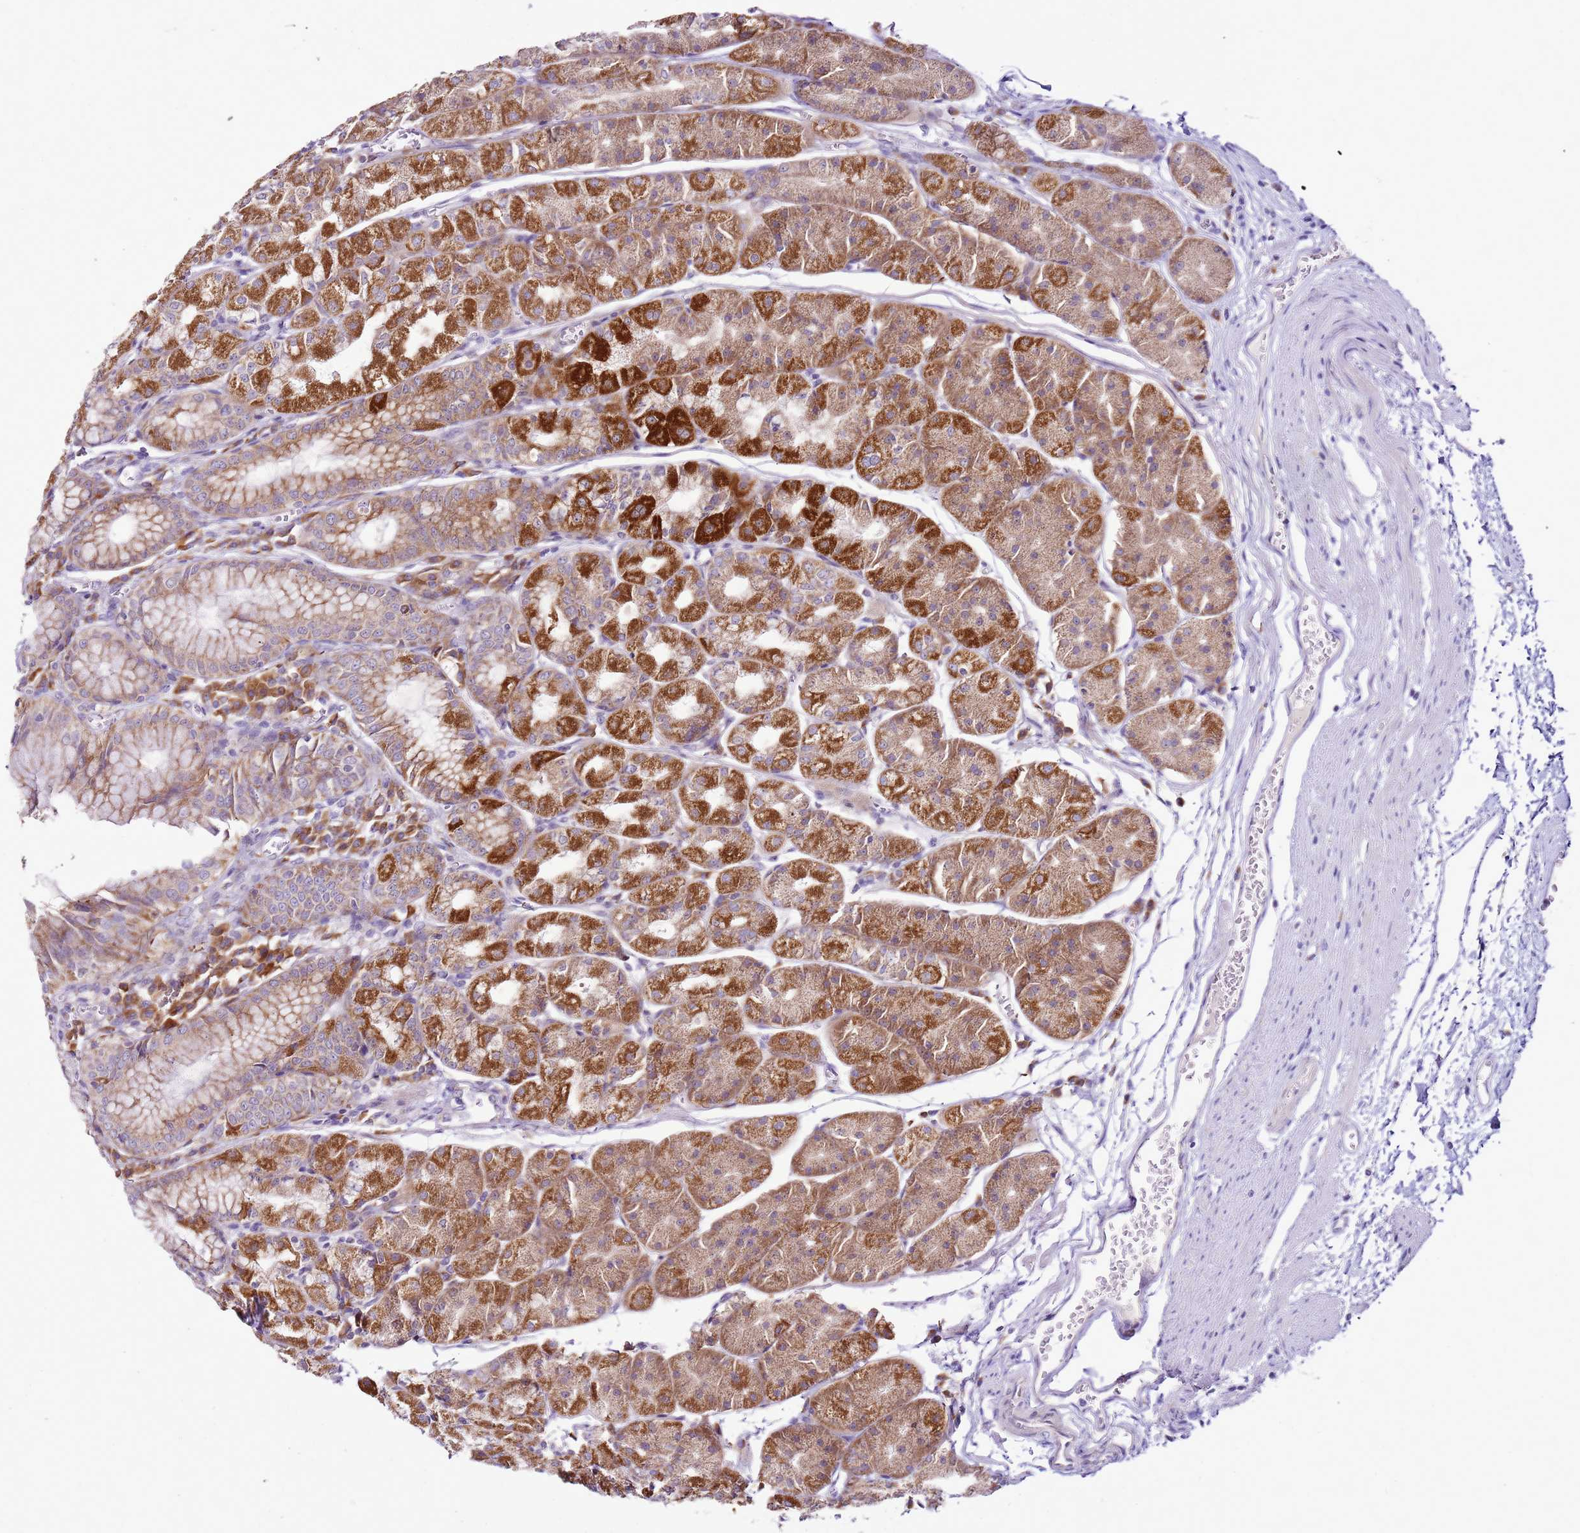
{"staining": {"intensity": "strong", "quantity": "25%-75%", "location": "cytoplasmic/membranous"}, "tissue": "stomach", "cell_type": "Glandular cells", "image_type": "normal", "snomed": [{"axis": "morphology", "description": "Normal tissue, NOS"}, {"axis": "topography", "description": "Stomach"}], "caption": "Immunohistochemistry (DAB (3,3'-diaminobenzidine)) staining of unremarkable stomach exhibits strong cytoplasmic/membranous protein positivity in about 25%-75% of glandular cells.", "gene": "MRPL36", "patient": {"sex": "male", "age": 55}}